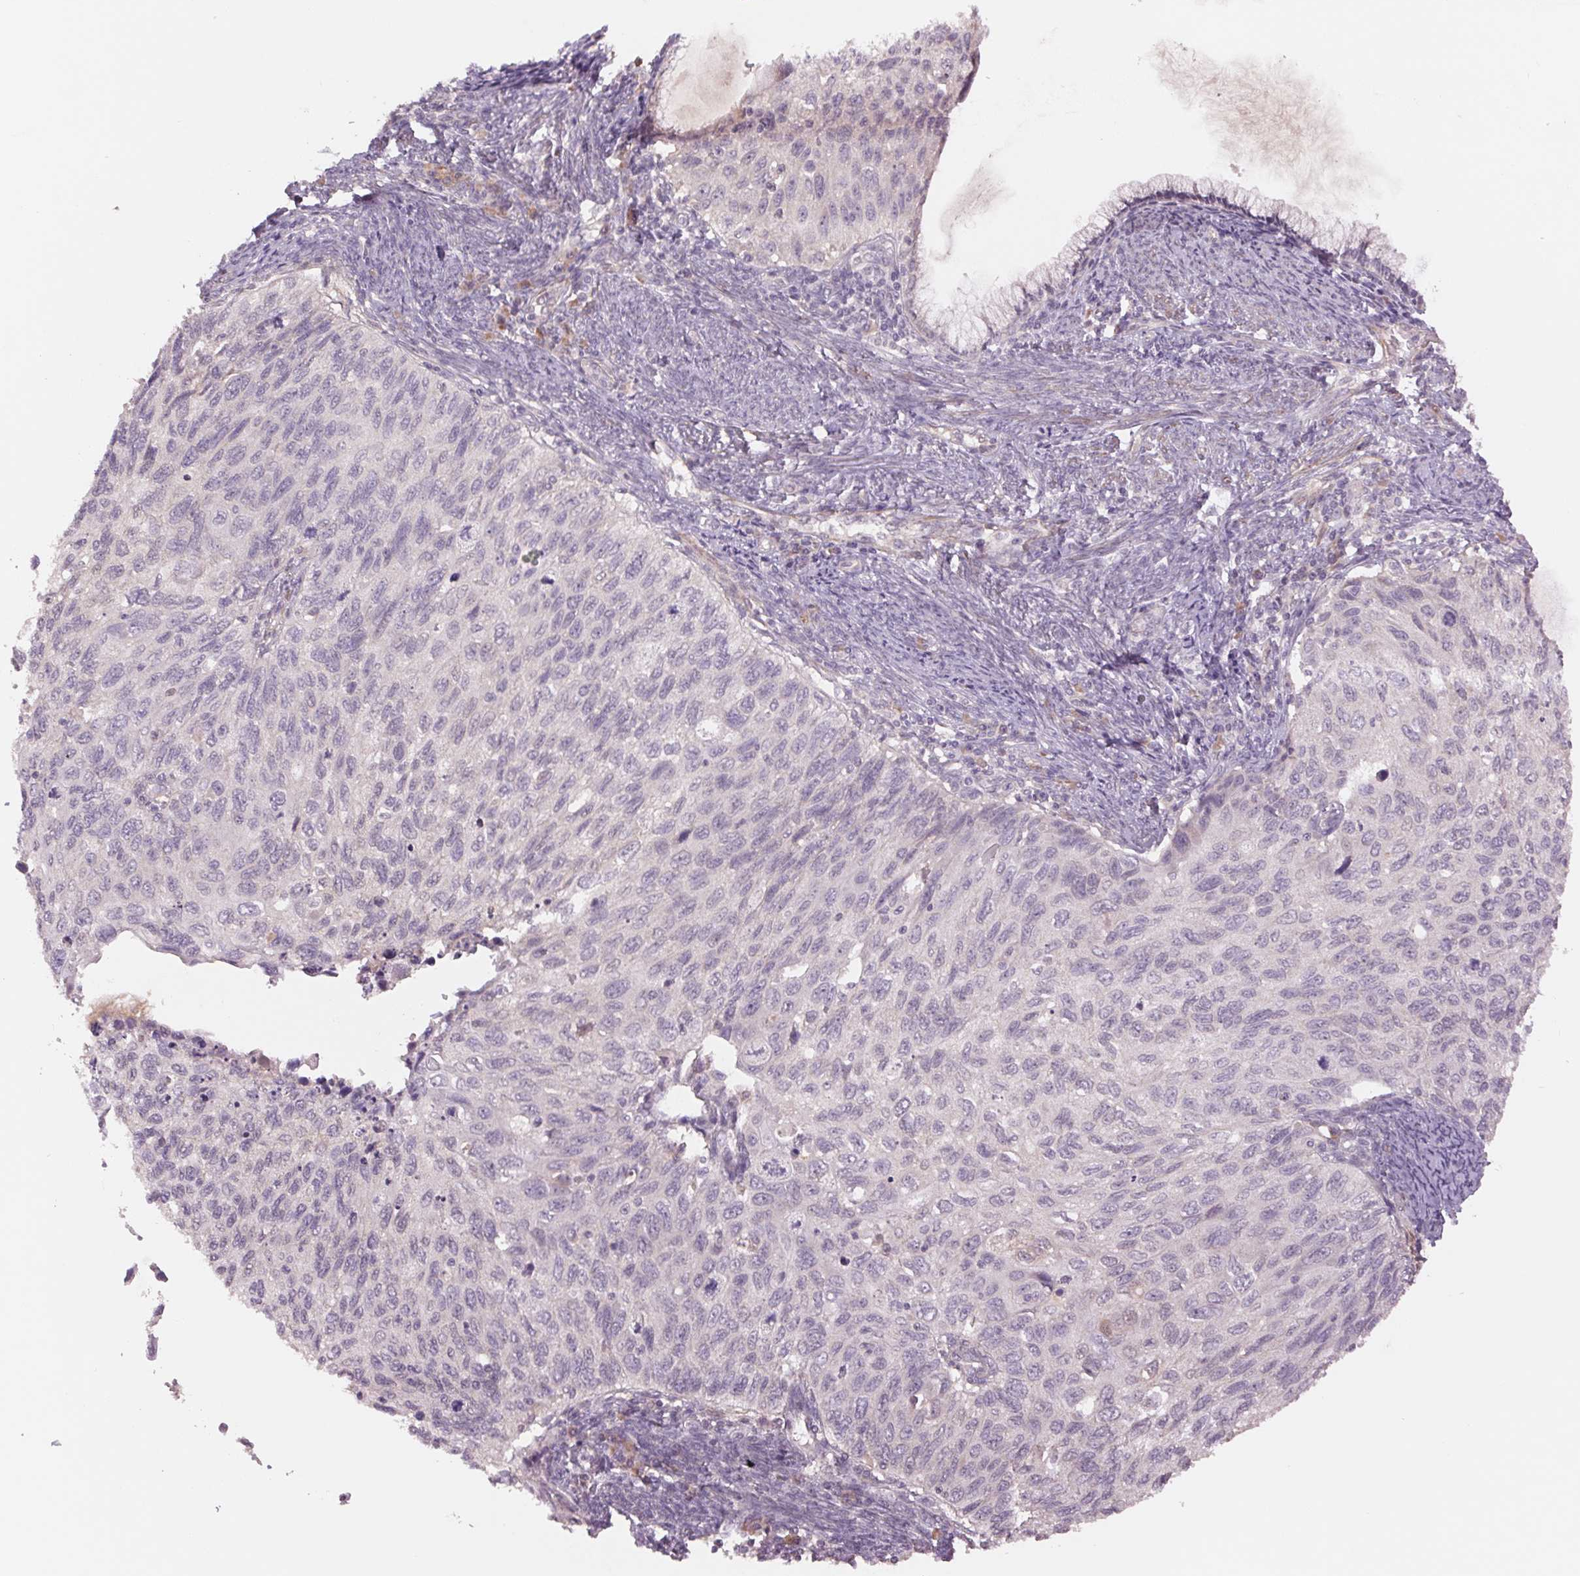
{"staining": {"intensity": "negative", "quantity": "none", "location": "none"}, "tissue": "cervical cancer", "cell_type": "Tumor cells", "image_type": "cancer", "snomed": [{"axis": "morphology", "description": "Squamous cell carcinoma, NOS"}, {"axis": "topography", "description": "Cervix"}], "caption": "A high-resolution histopathology image shows IHC staining of cervical cancer, which reveals no significant staining in tumor cells.", "gene": "PPIA", "patient": {"sex": "female", "age": 70}}